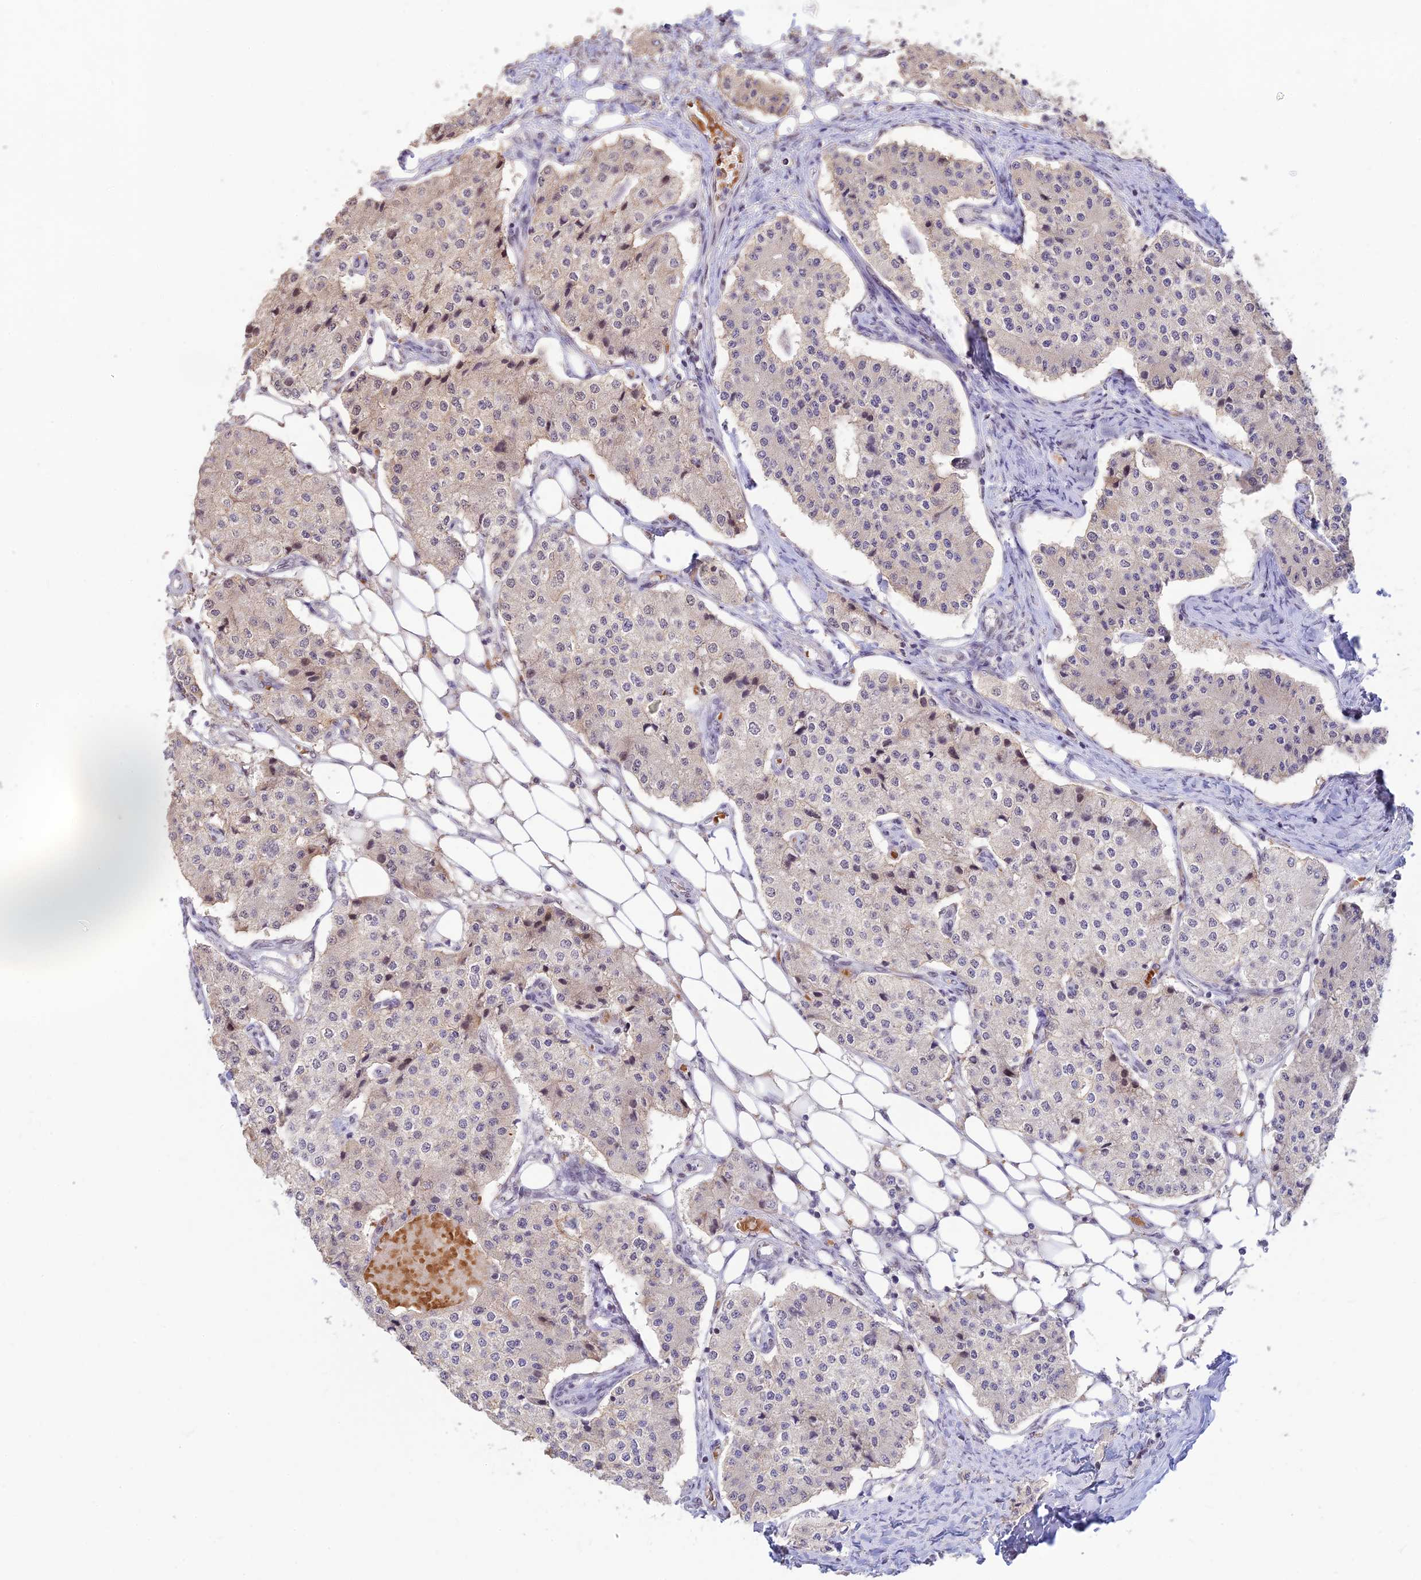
{"staining": {"intensity": "weak", "quantity": "<25%", "location": "cytoplasmic/membranous"}, "tissue": "carcinoid", "cell_type": "Tumor cells", "image_type": "cancer", "snomed": [{"axis": "morphology", "description": "Carcinoid, malignant, NOS"}, {"axis": "topography", "description": "Colon"}], "caption": "High magnification brightfield microscopy of carcinoid stained with DAB (brown) and counterstained with hematoxylin (blue): tumor cells show no significant expression.", "gene": "POLR1G", "patient": {"sex": "female", "age": 52}}